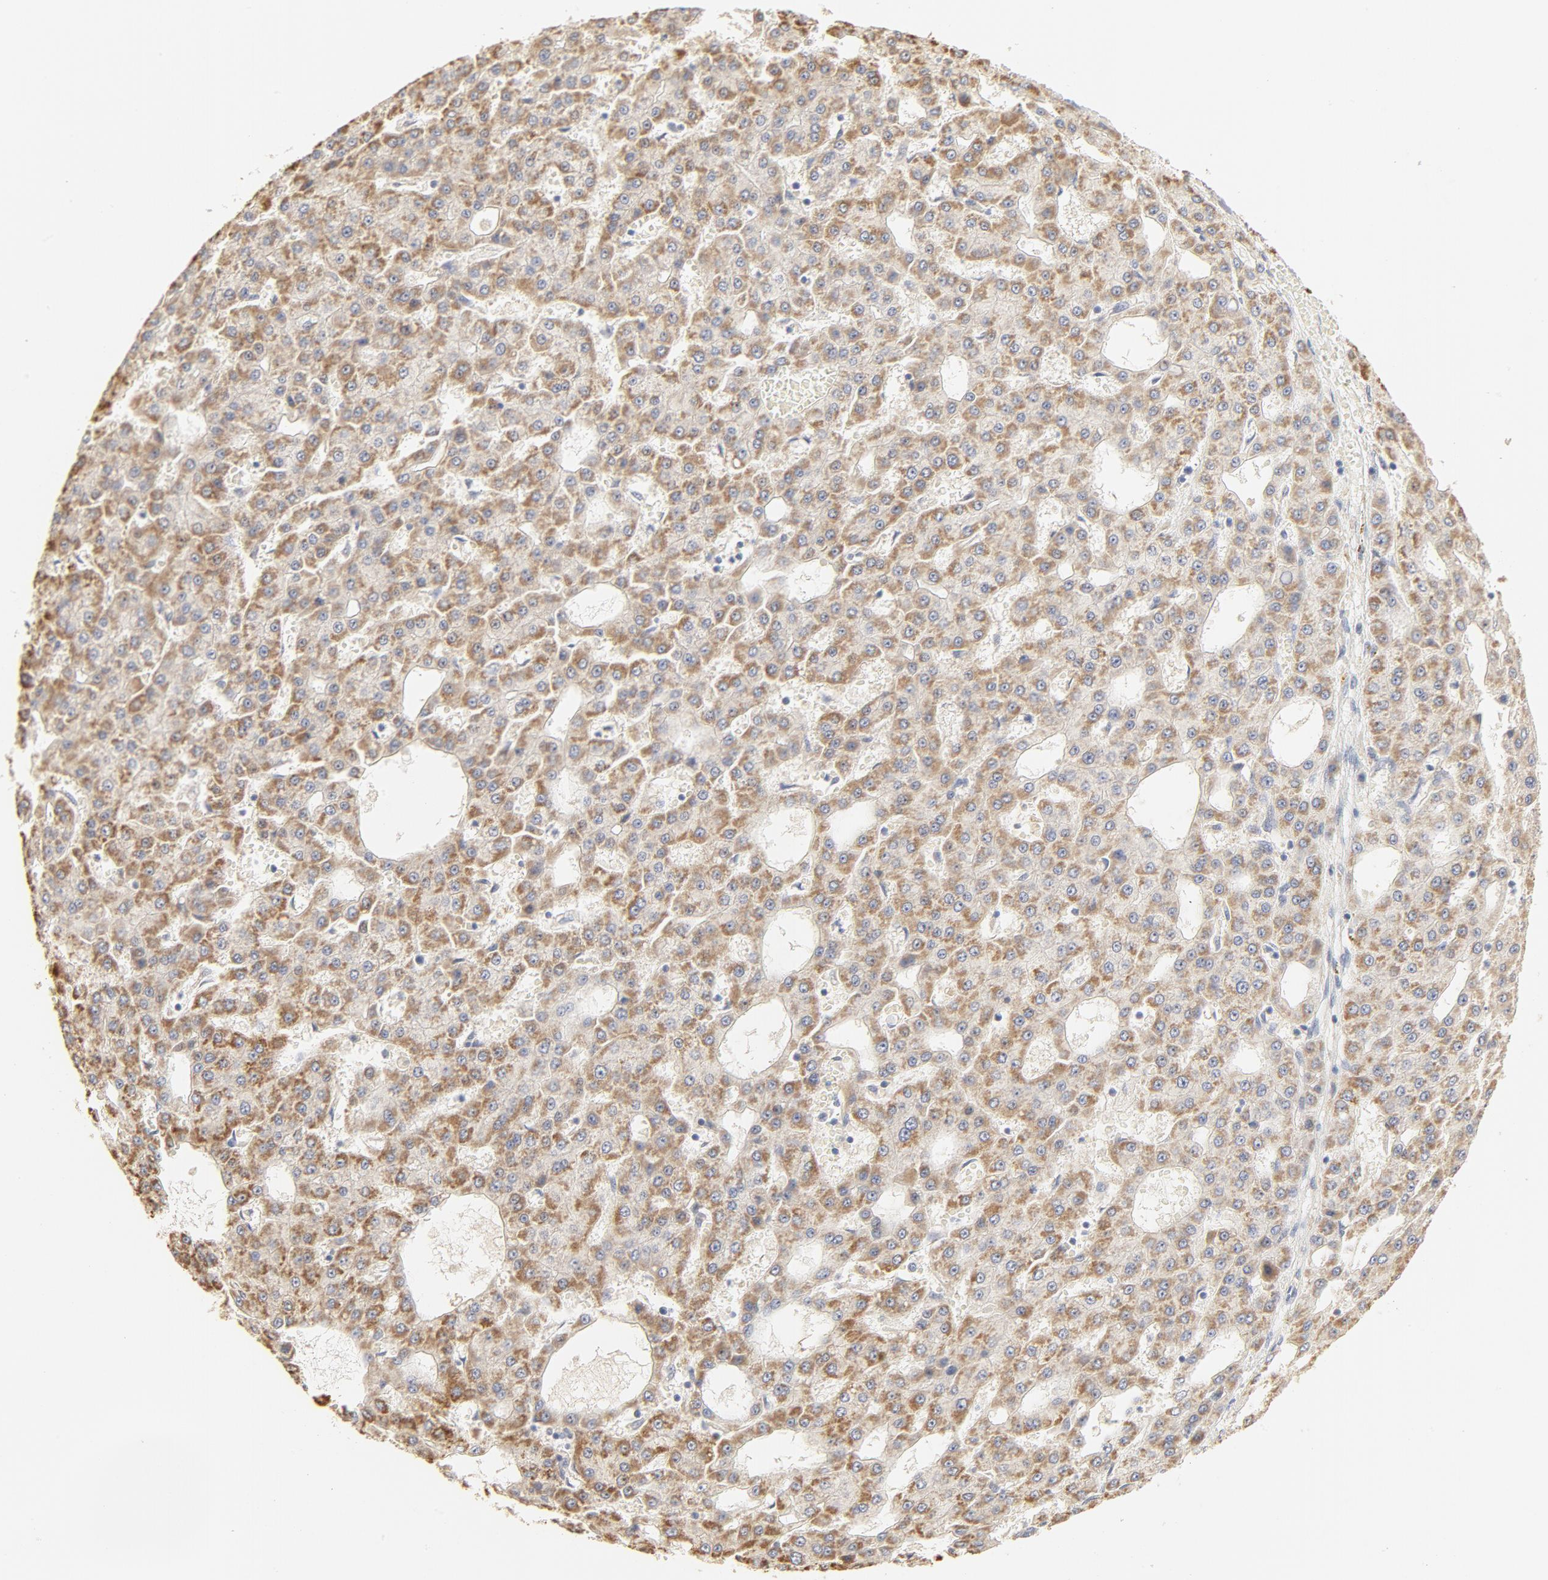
{"staining": {"intensity": "moderate", "quantity": ">75%", "location": "cytoplasmic/membranous"}, "tissue": "liver cancer", "cell_type": "Tumor cells", "image_type": "cancer", "snomed": [{"axis": "morphology", "description": "Carcinoma, Hepatocellular, NOS"}, {"axis": "topography", "description": "Liver"}], "caption": "High-magnification brightfield microscopy of hepatocellular carcinoma (liver) stained with DAB (3,3'-diaminobenzidine) (brown) and counterstained with hematoxylin (blue). tumor cells exhibit moderate cytoplasmic/membranous staining is appreciated in approximately>75% of cells.", "gene": "FCGBP", "patient": {"sex": "male", "age": 47}}